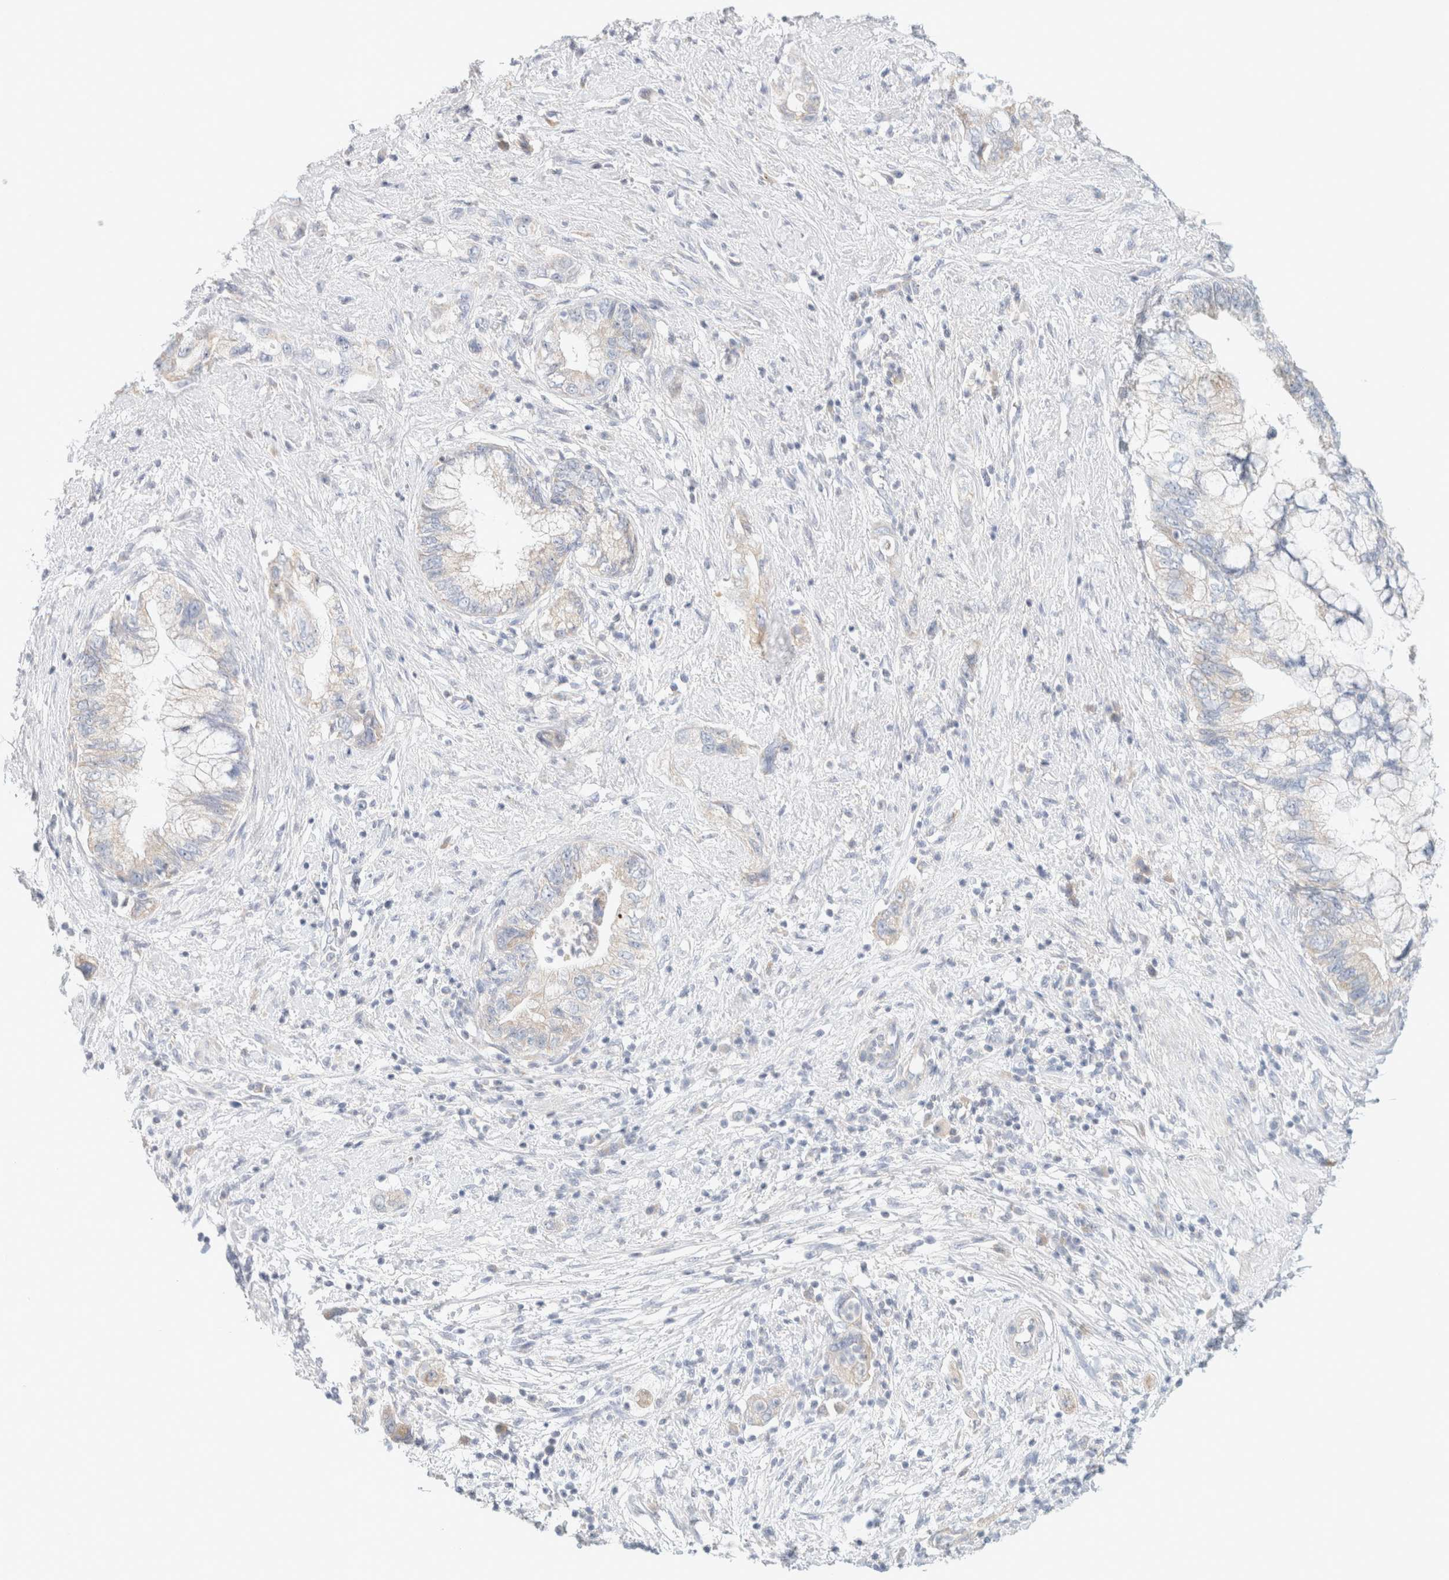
{"staining": {"intensity": "weak", "quantity": "25%-75%", "location": "cytoplasmic/membranous"}, "tissue": "pancreatic cancer", "cell_type": "Tumor cells", "image_type": "cancer", "snomed": [{"axis": "morphology", "description": "Adenocarcinoma, NOS"}, {"axis": "topography", "description": "Pancreas"}], "caption": "Tumor cells show weak cytoplasmic/membranous expression in approximately 25%-75% of cells in pancreatic adenocarcinoma.", "gene": "HEXD", "patient": {"sex": "female", "age": 73}}